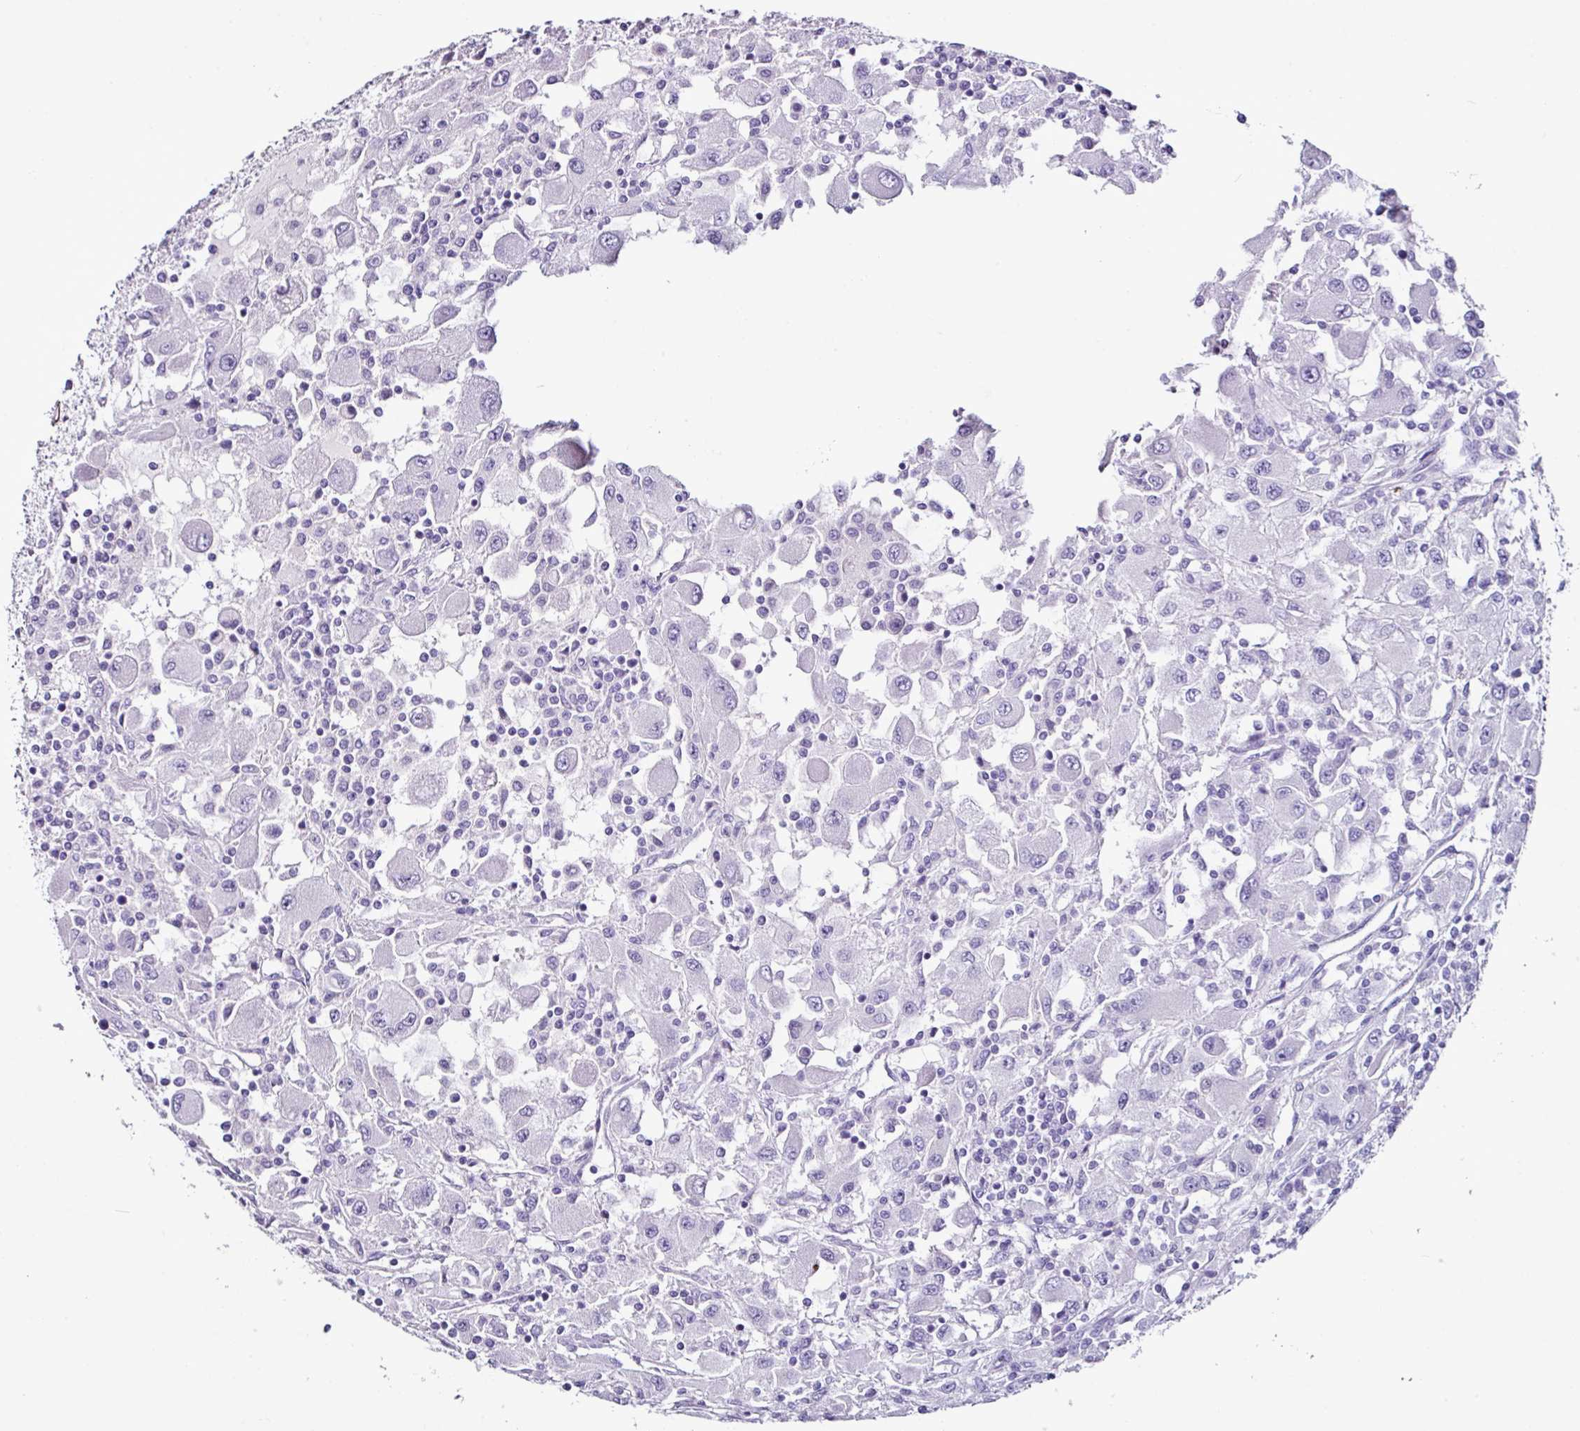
{"staining": {"intensity": "negative", "quantity": "none", "location": "none"}, "tissue": "renal cancer", "cell_type": "Tumor cells", "image_type": "cancer", "snomed": [{"axis": "morphology", "description": "Adenocarcinoma, NOS"}, {"axis": "topography", "description": "Kidney"}], "caption": "Protein analysis of renal cancer demonstrates no significant staining in tumor cells.", "gene": "GLP2R", "patient": {"sex": "female", "age": 67}}